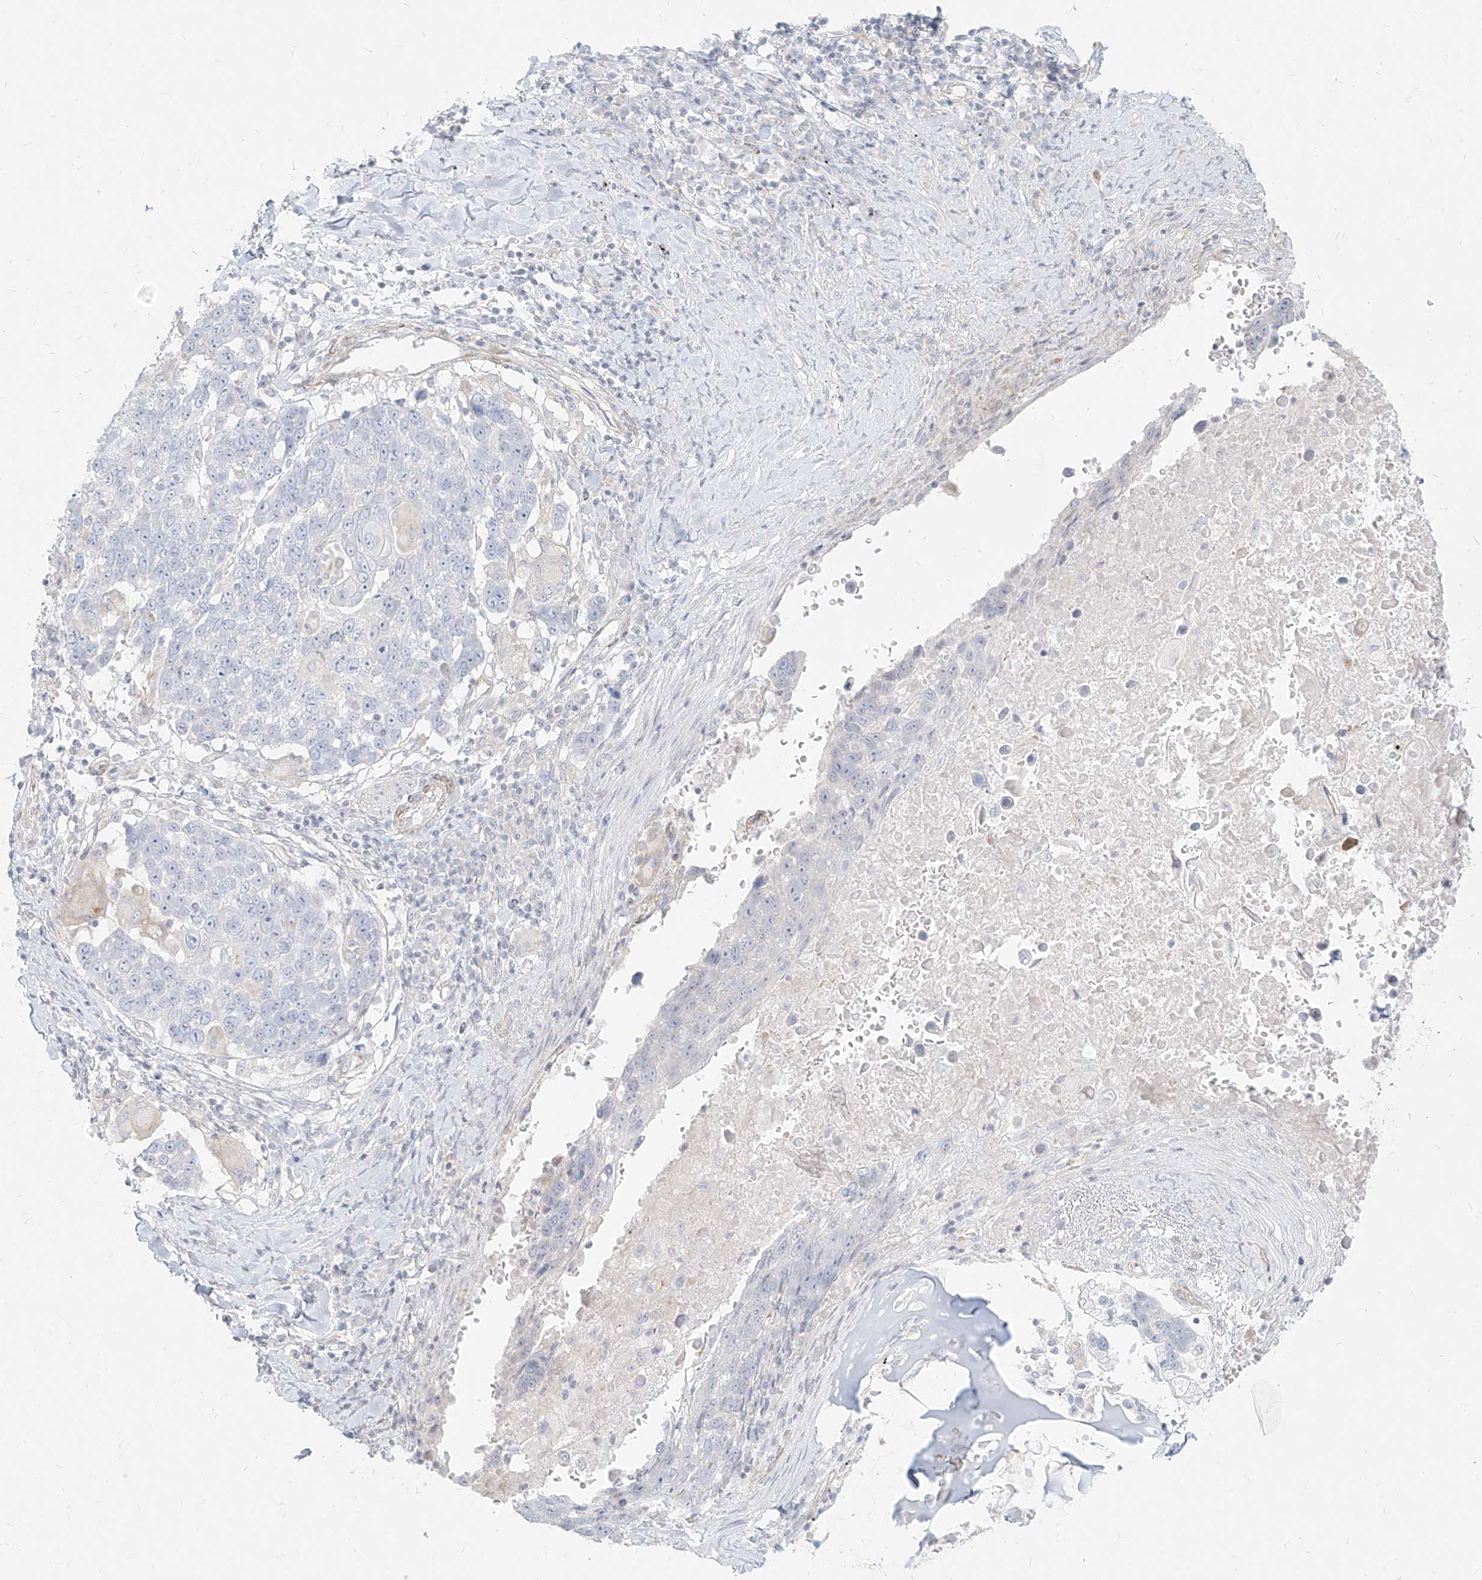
{"staining": {"intensity": "negative", "quantity": "none", "location": "none"}, "tissue": "lung cancer", "cell_type": "Tumor cells", "image_type": "cancer", "snomed": [{"axis": "morphology", "description": "Squamous cell carcinoma, NOS"}, {"axis": "topography", "description": "Lung"}], "caption": "This is an immunohistochemistry (IHC) histopathology image of human squamous cell carcinoma (lung). There is no expression in tumor cells.", "gene": "ITPKB", "patient": {"sex": "male", "age": 66}}